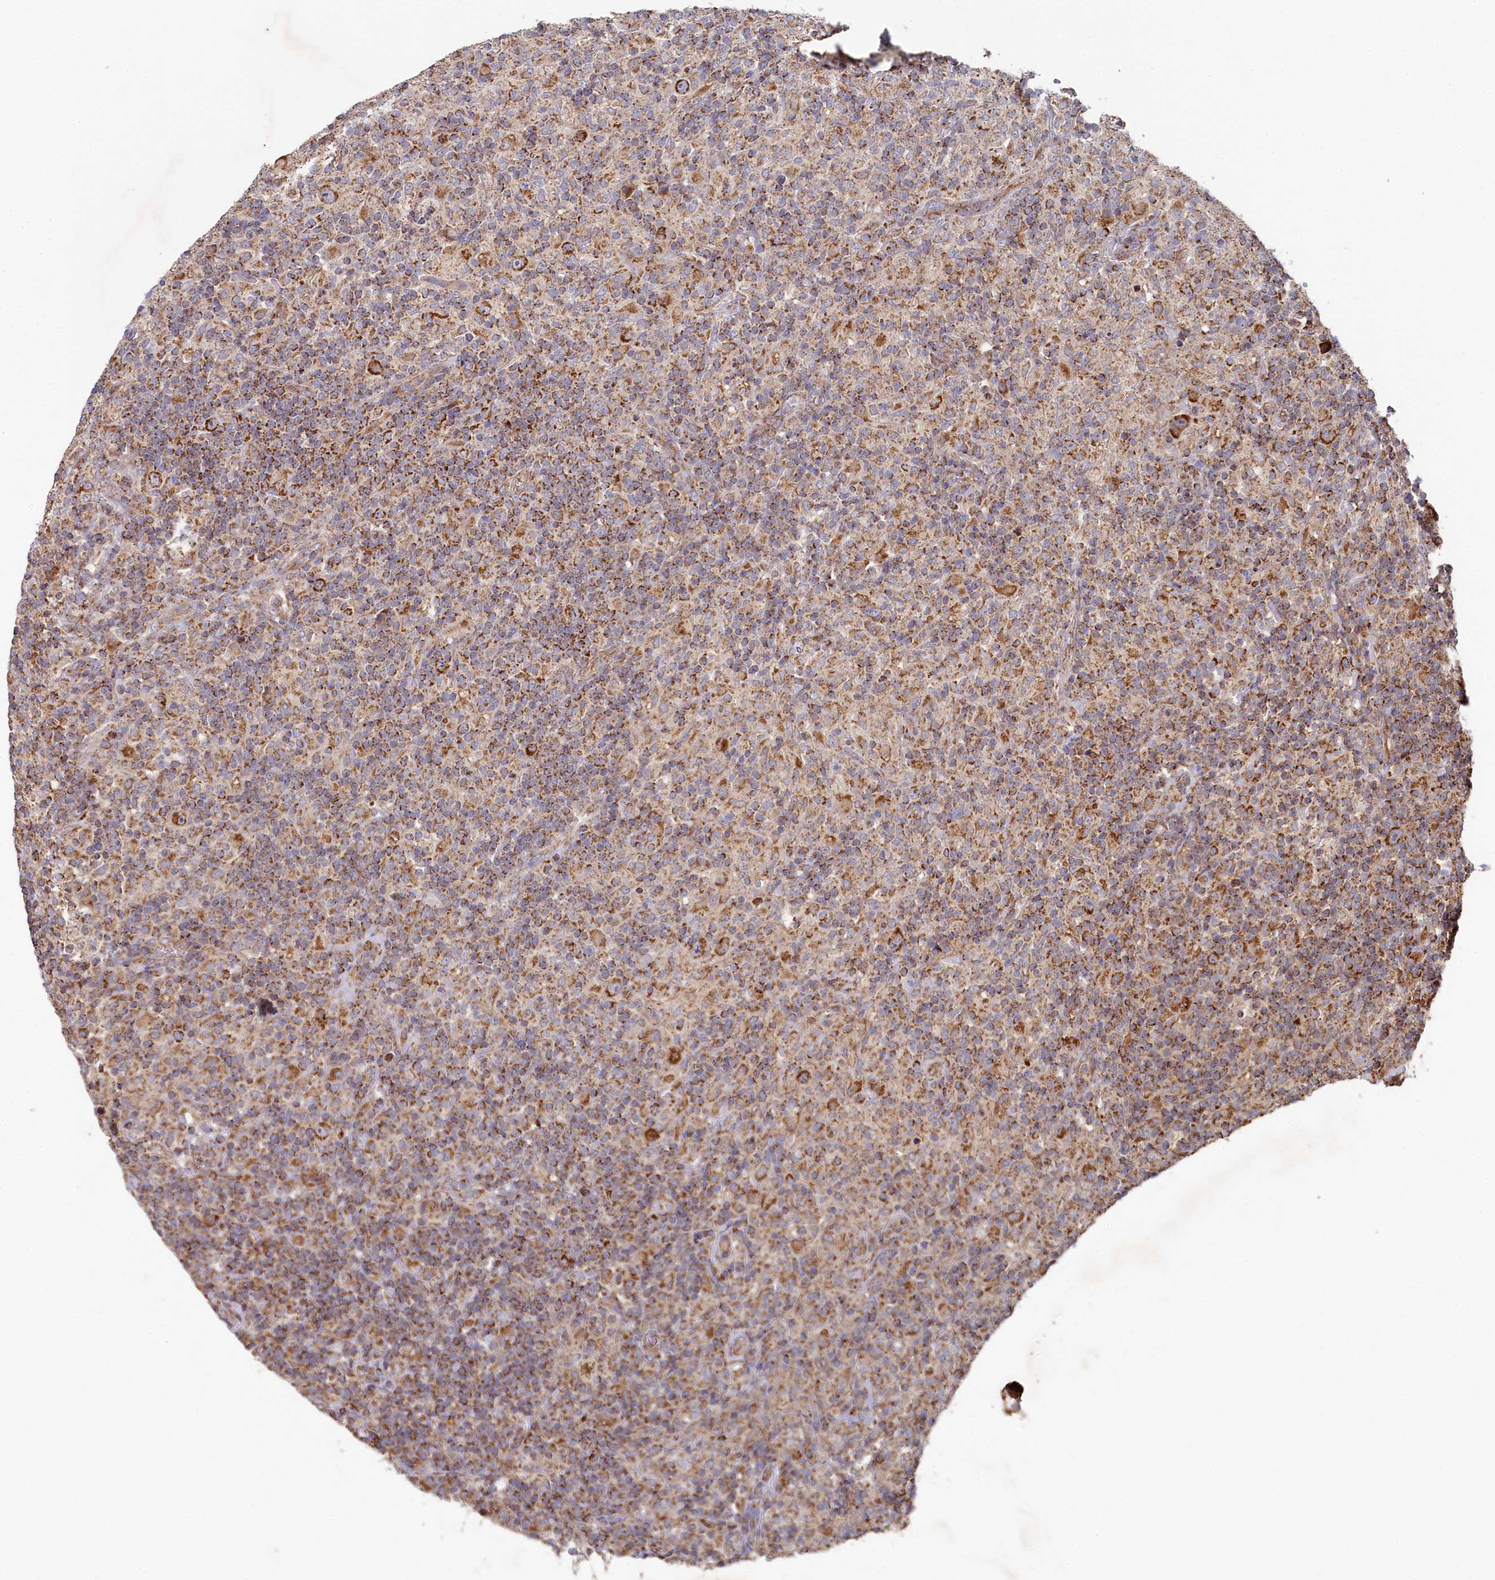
{"staining": {"intensity": "moderate", "quantity": ">75%", "location": "cytoplasmic/membranous"}, "tissue": "lymphoma", "cell_type": "Tumor cells", "image_type": "cancer", "snomed": [{"axis": "morphology", "description": "Hodgkin's disease, NOS"}, {"axis": "topography", "description": "Lymph node"}], "caption": "A brown stain highlights moderate cytoplasmic/membranous positivity of a protein in Hodgkin's disease tumor cells.", "gene": "HAUS2", "patient": {"sex": "male", "age": 70}}